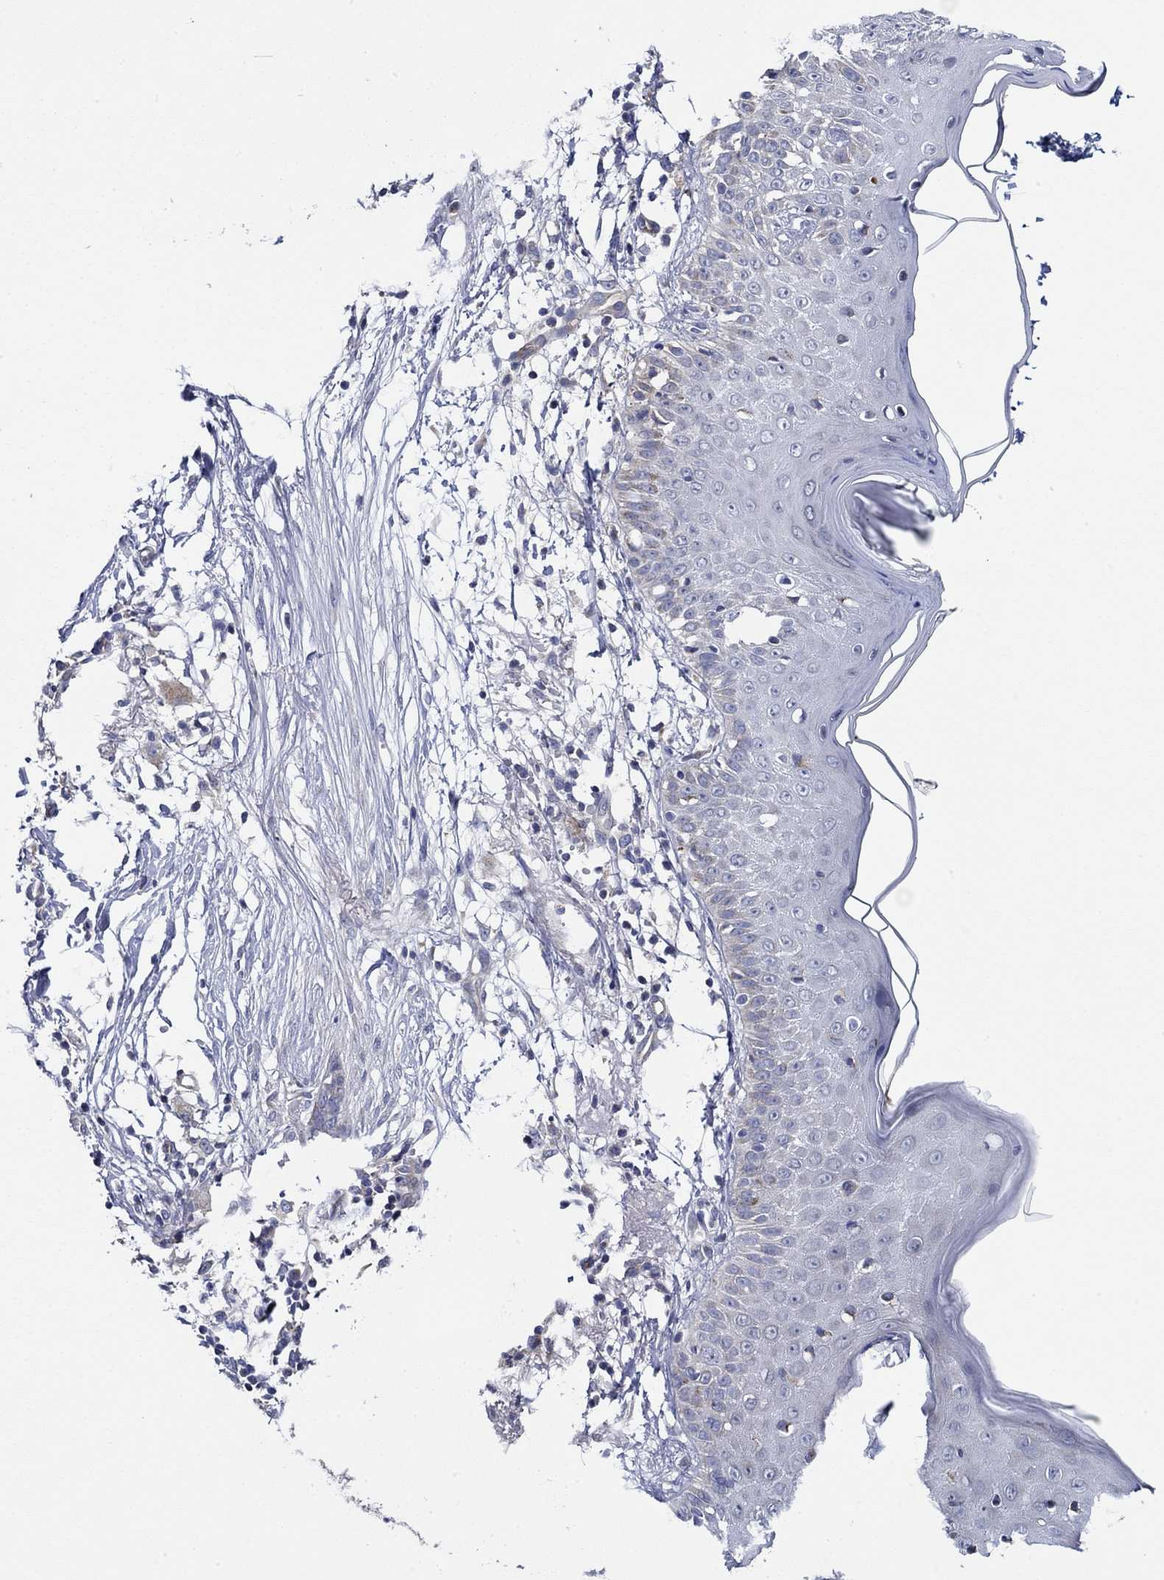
{"staining": {"intensity": "negative", "quantity": "none", "location": "none"}, "tissue": "skin cancer", "cell_type": "Tumor cells", "image_type": "cancer", "snomed": [{"axis": "morphology", "description": "Normal tissue, NOS"}, {"axis": "morphology", "description": "Basal cell carcinoma"}, {"axis": "topography", "description": "Skin"}], "caption": "Tumor cells show no significant expression in skin cancer (basal cell carcinoma).", "gene": "CFAP61", "patient": {"sex": "male", "age": 84}}